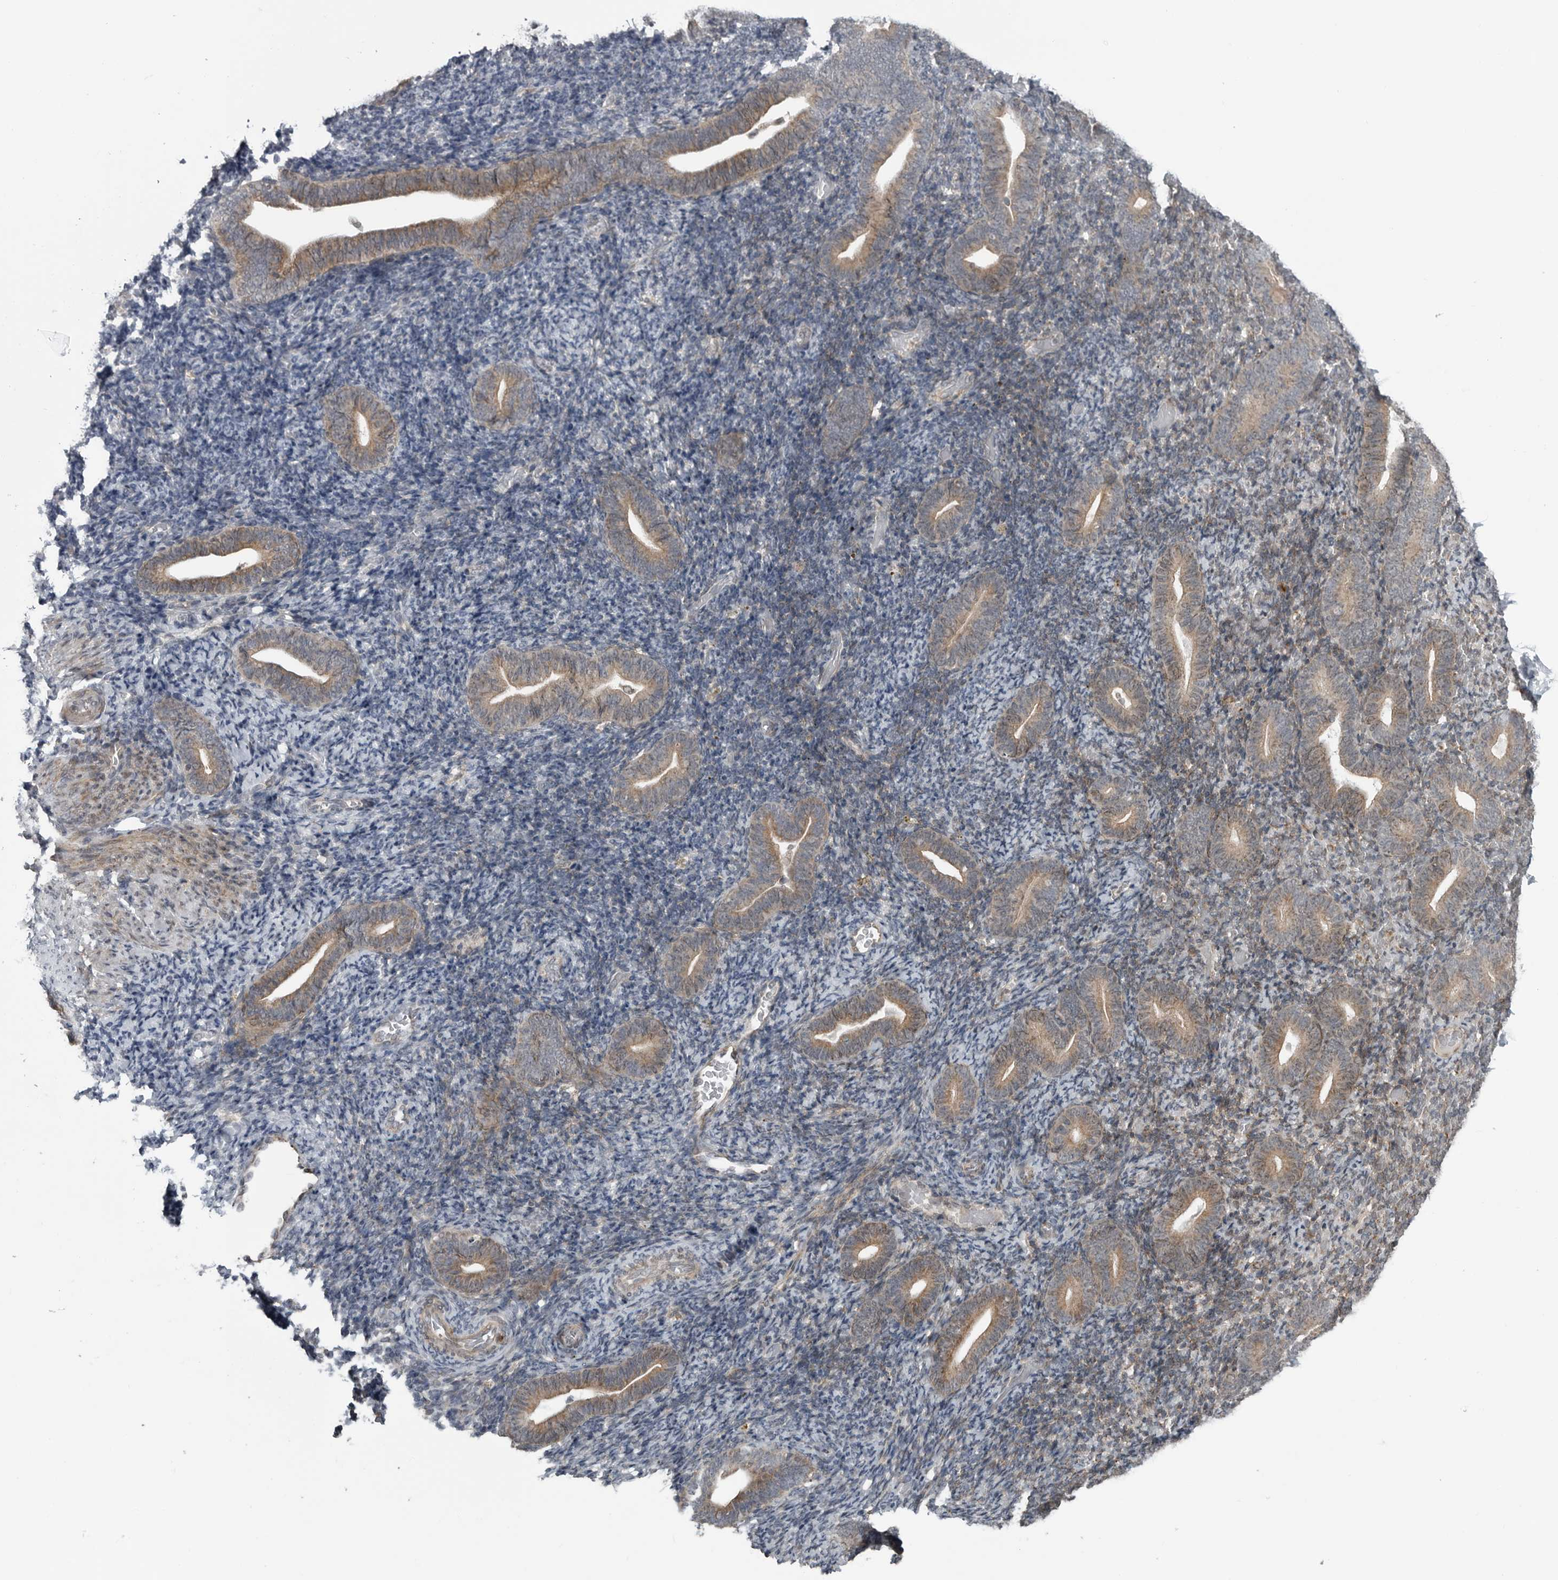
{"staining": {"intensity": "negative", "quantity": "none", "location": "none"}, "tissue": "endometrium", "cell_type": "Cells in endometrial stroma", "image_type": "normal", "snomed": [{"axis": "morphology", "description": "Normal tissue, NOS"}, {"axis": "topography", "description": "Endometrium"}], "caption": "IHC photomicrograph of unremarkable endometrium stained for a protein (brown), which shows no expression in cells in endometrial stroma. Brightfield microscopy of IHC stained with DAB (3,3'-diaminobenzidine) (brown) and hematoxylin (blue), captured at high magnification.", "gene": "FAAP100", "patient": {"sex": "female", "age": 51}}